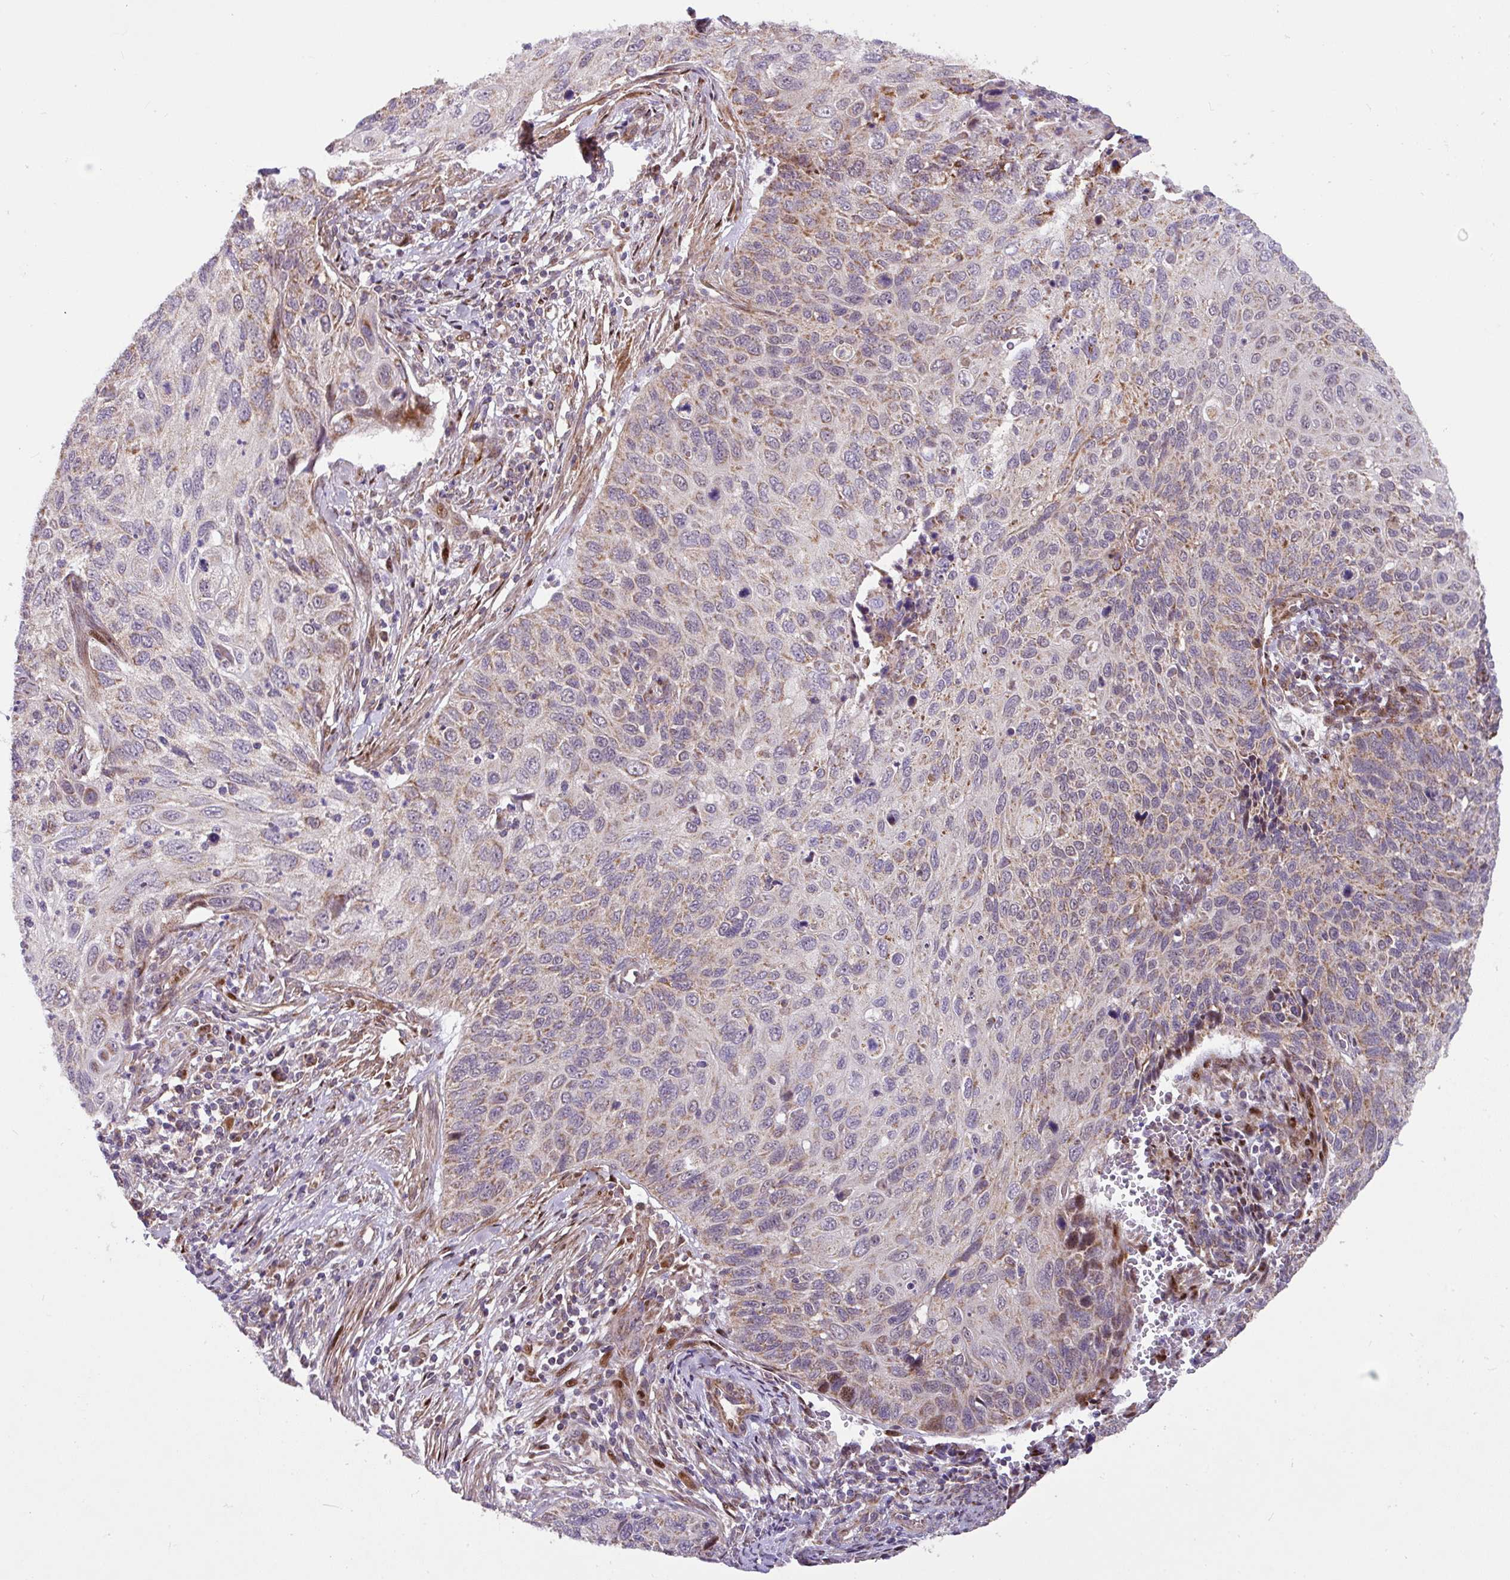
{"staining": {"intensity": "moderate", "quantity": "25%-75%", "location": "cytoplasmic/membranous"}, "tissue": "cervical cancer", "cell_type": "Tumor cells", "image_type": "cancer", "snomed": [{"axis": "morphology", "description": "Squamous cell carcinoma, NOS"}, {"axis": "topography", "description": "Cervix"}], "caption": "Protein expression analysis of human squamous cell carcinoma (cervical) reveals moderate cytoplasmic/membranous positivity in about 25%-75% of tumor cells.", "gene": "SARS2", "patient": {"sex": "female", "age": 70}}